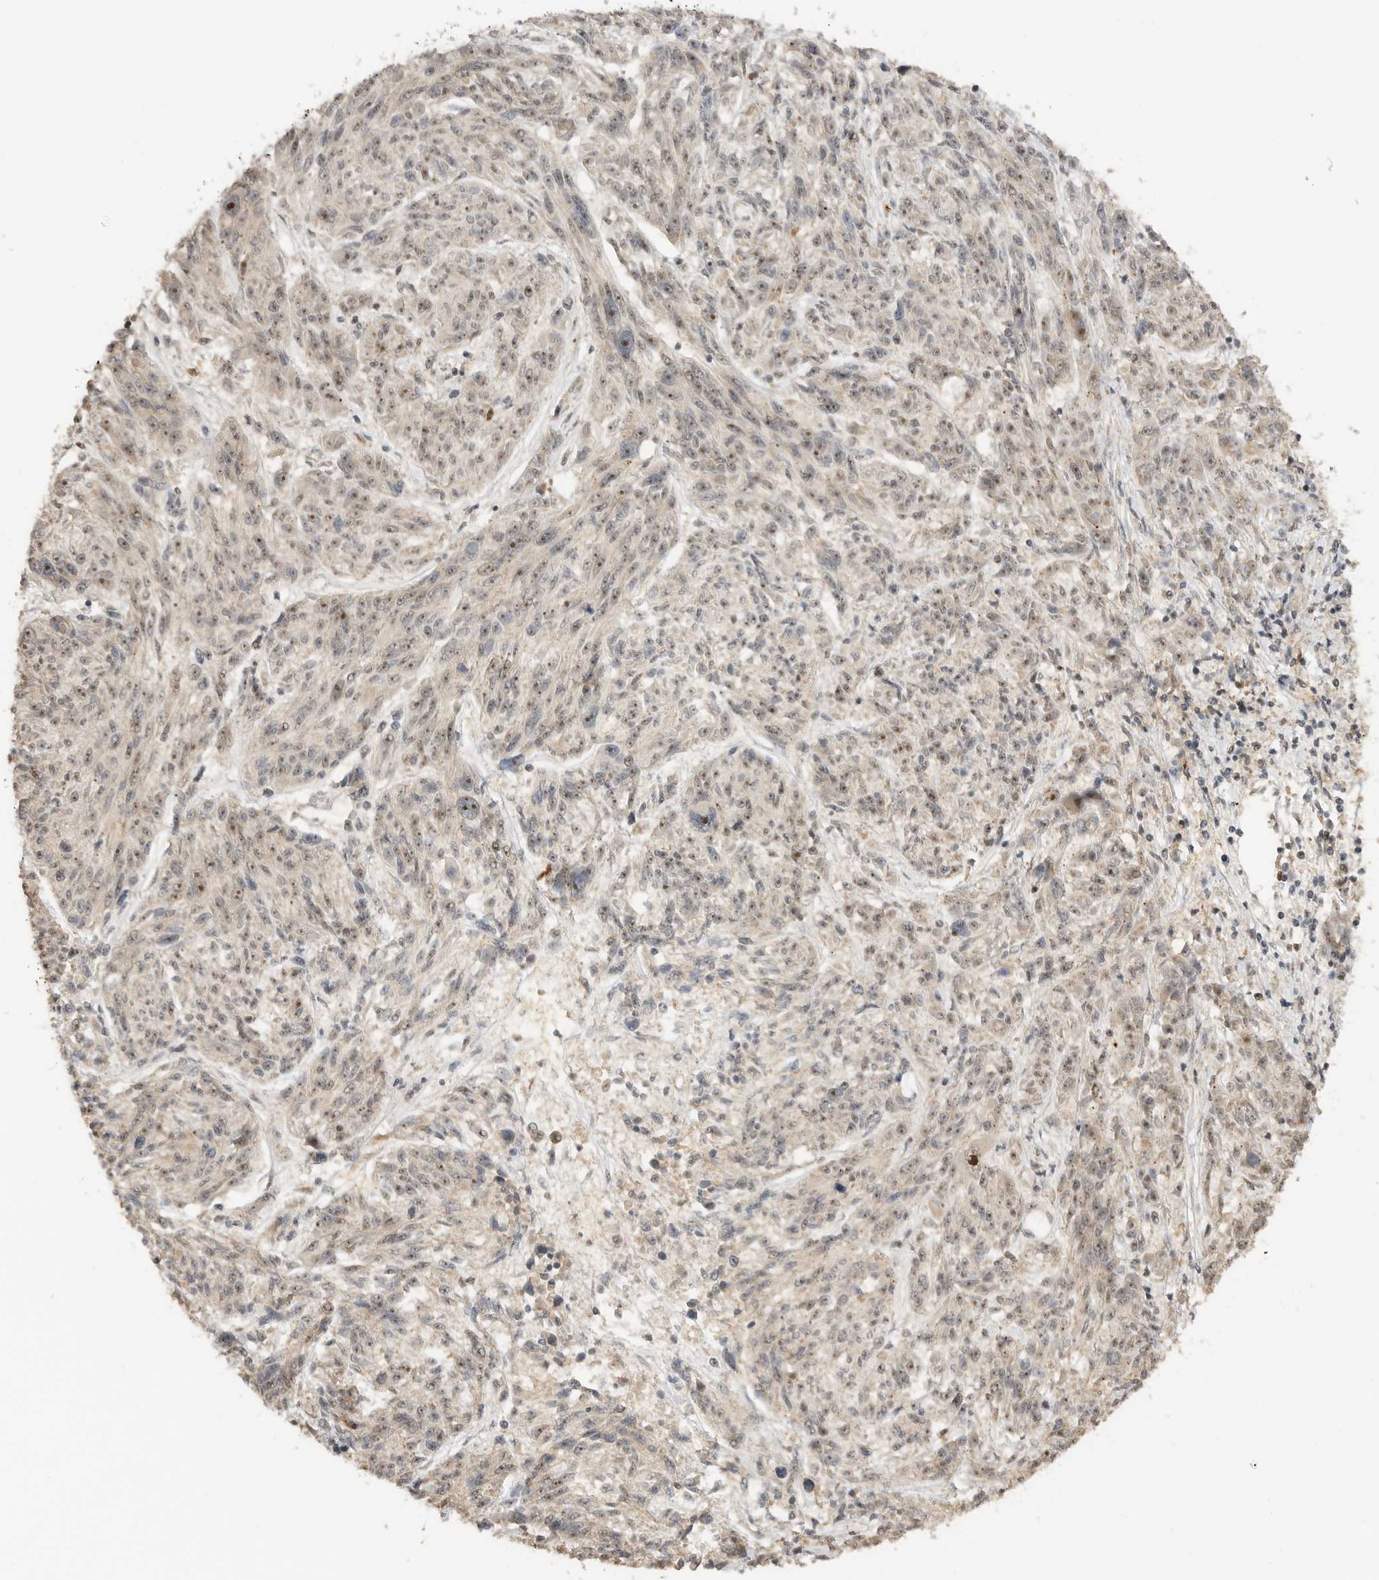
{"staining": {"intensity": "weak", "quantity": ">75%", "location": "cytoplasmic/membranous,nuclear"}, "tissue": "melanoma", "cell_type": "Tumor cells", "image_type": "cancer", "snomed": [{"axis": "morphology", "description": "Malignant melanoma, NOS"}, {"axis": "topography", "description": "Skin"}], "caption": "IHC histopathology image of neoplastic tissue: human malignant melanoma stained using IHC demonstrates low levels of weak protein expression localized specifically in the cytoplasmic/membranous and nuclear of tumor cells, appearing as a cytoplasmic/membranous and nuclear brown color.", "gene": "ALKAL1", "patient": {"sex": "male", "age": 53}}